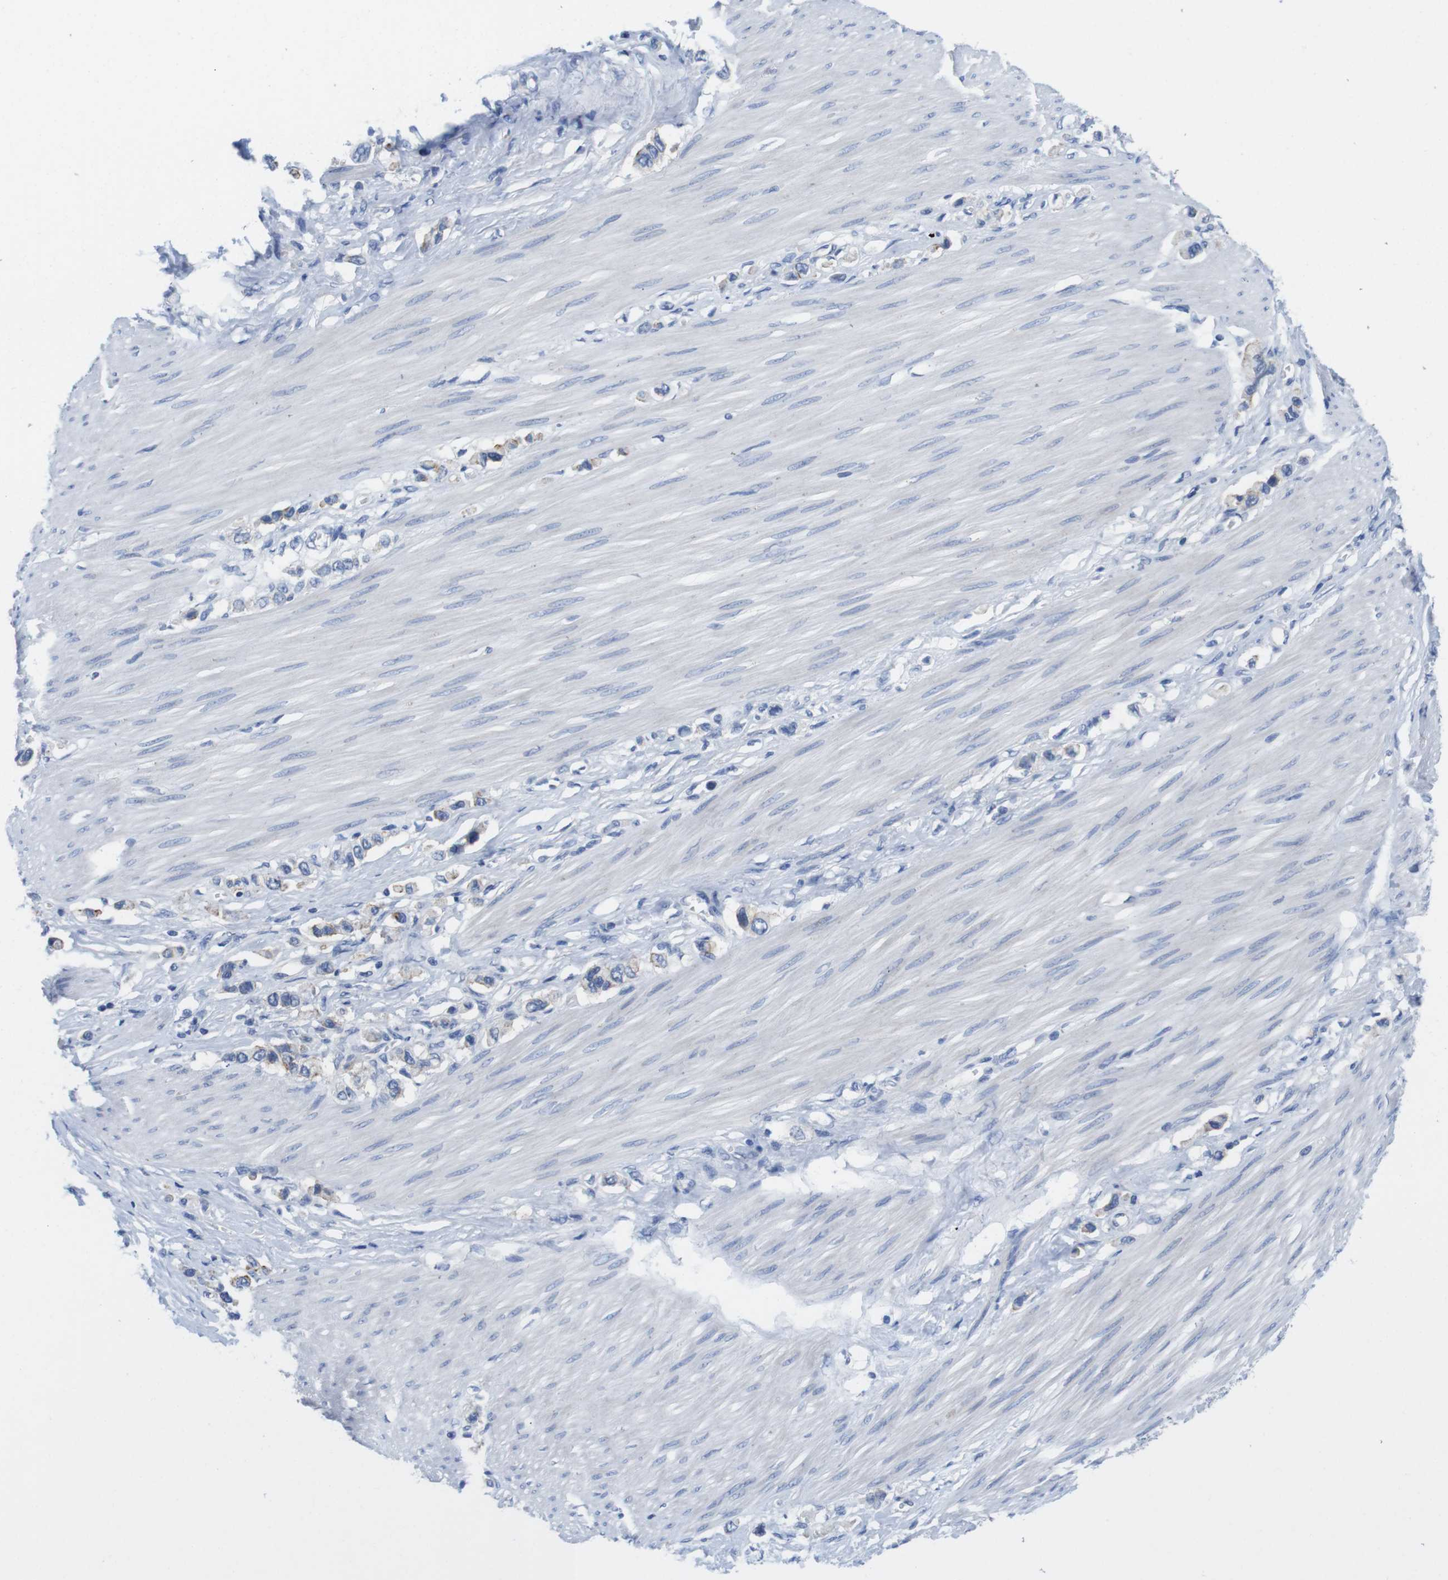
{"staining": {"intensity": "weak", "quantity": "<25%", "location": "cytoplasmic/membranous"}, "tissue": "stomach cancer", "cell_type": "Tumor cells", "image_type": "cancer", "snomed": [{"axis": "morphology", "description": "Adenocarcinoma, NOS"}, {"axis": "topography", "description": "Stomach"}], "caption": "This histopathology image is of adenocarcinoma (stomach) stained with IHC to label a protein in brown with the nuclei are counter-stained blue. There is no expression in tumor cells.", "gene": "SCRIB", "patient": {"sex": "female", "age": 65}}